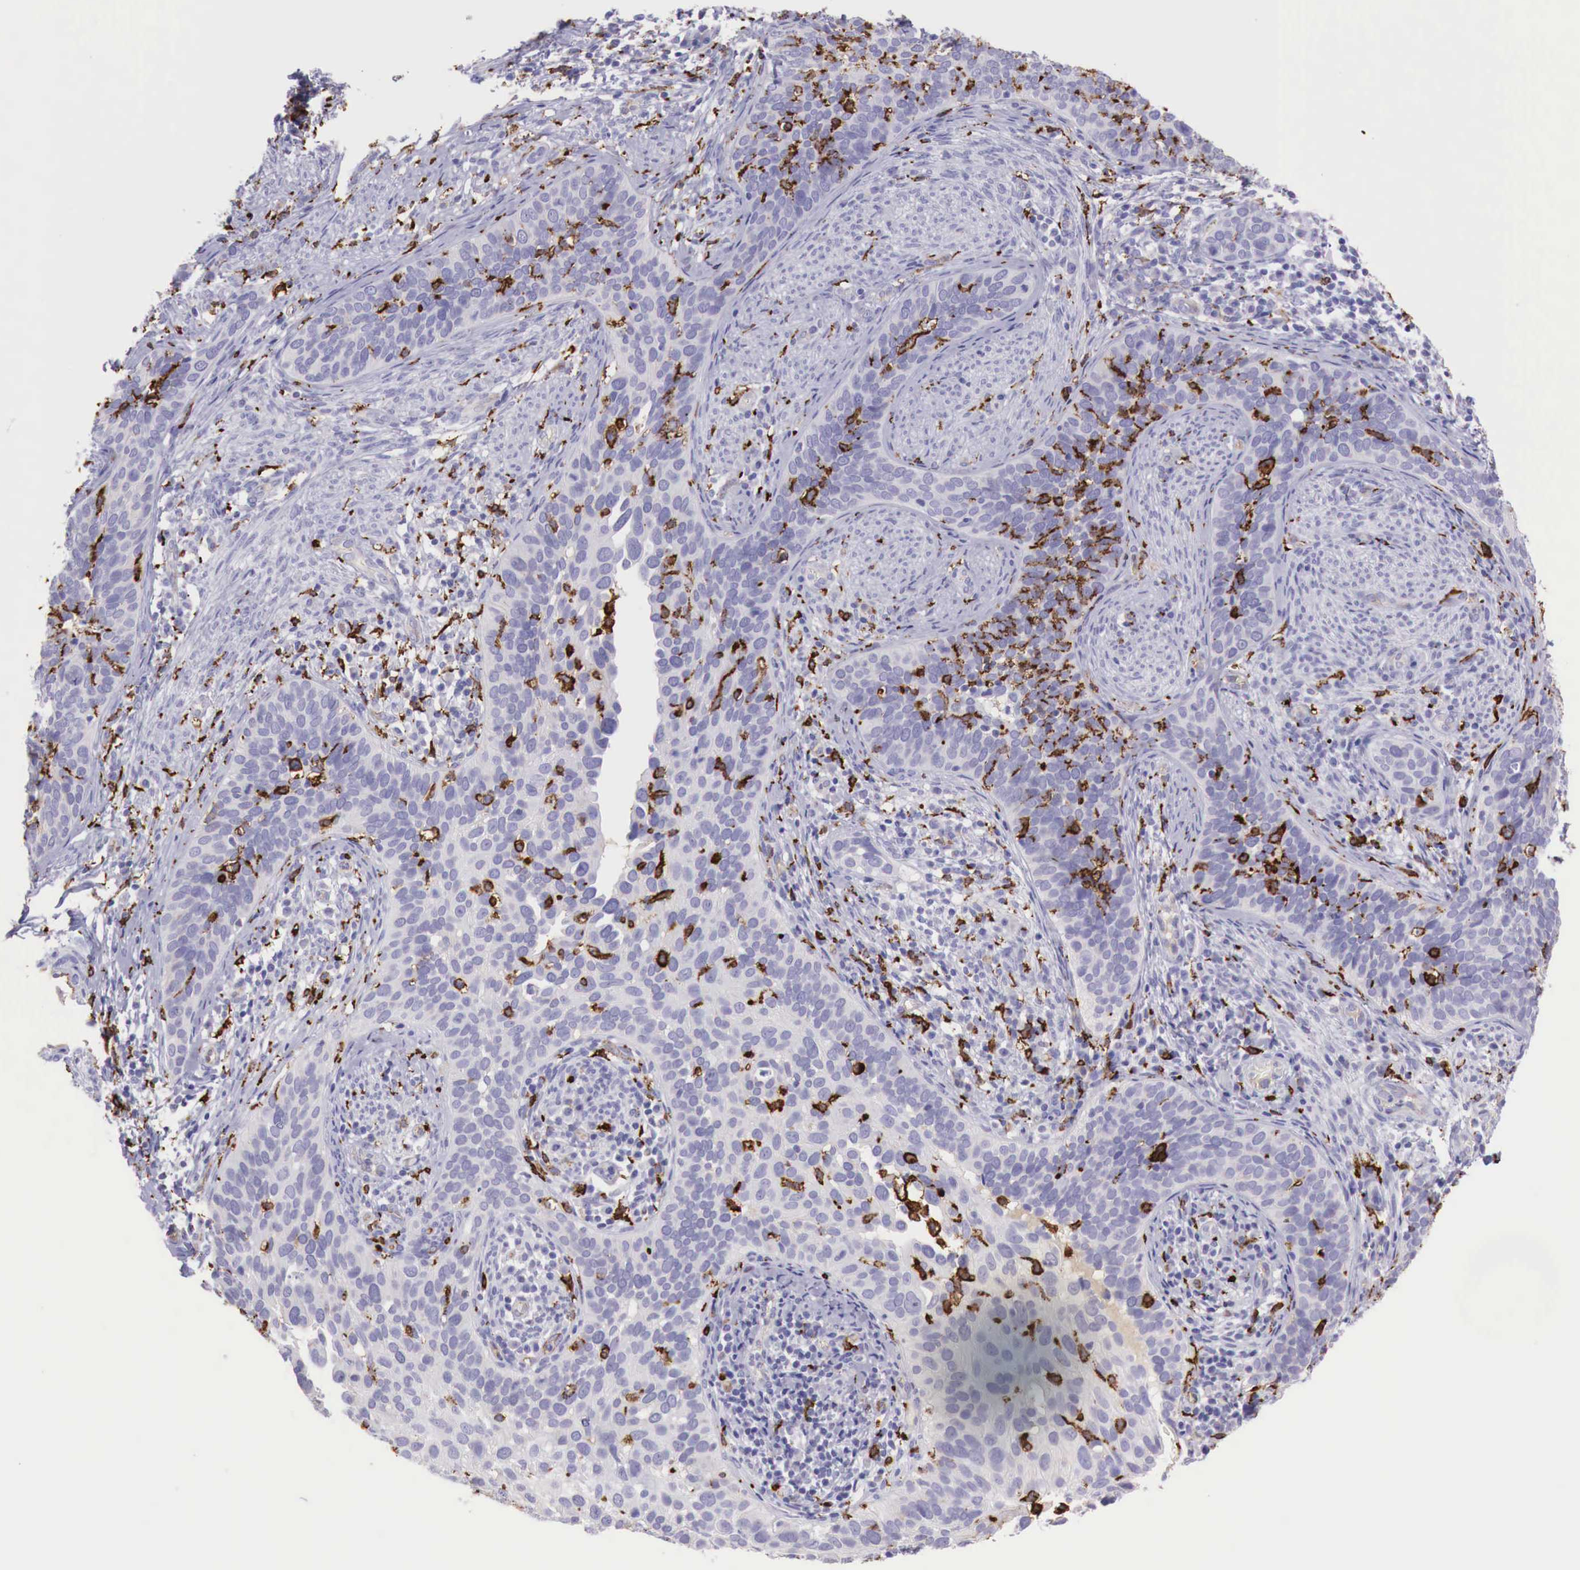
{"staining": {"intensity": "negative", "quantity": "none", "location": "none"}, "tissue": "cervical cancer", "cell_type": "Tumor cells", "image_type": "cancer", "snomed": [{"axis": "morphology", "description": "Squamous cell carcinoma, NOS"}, {"axis": "topography", "description": "Cervix"}], "caption": "Micrograph shows no significant protein expression in tumor cells of cervical squamous cell carcinoma.", "gene": "MSR1", "patient": {"sex": "female", "age": 31}}